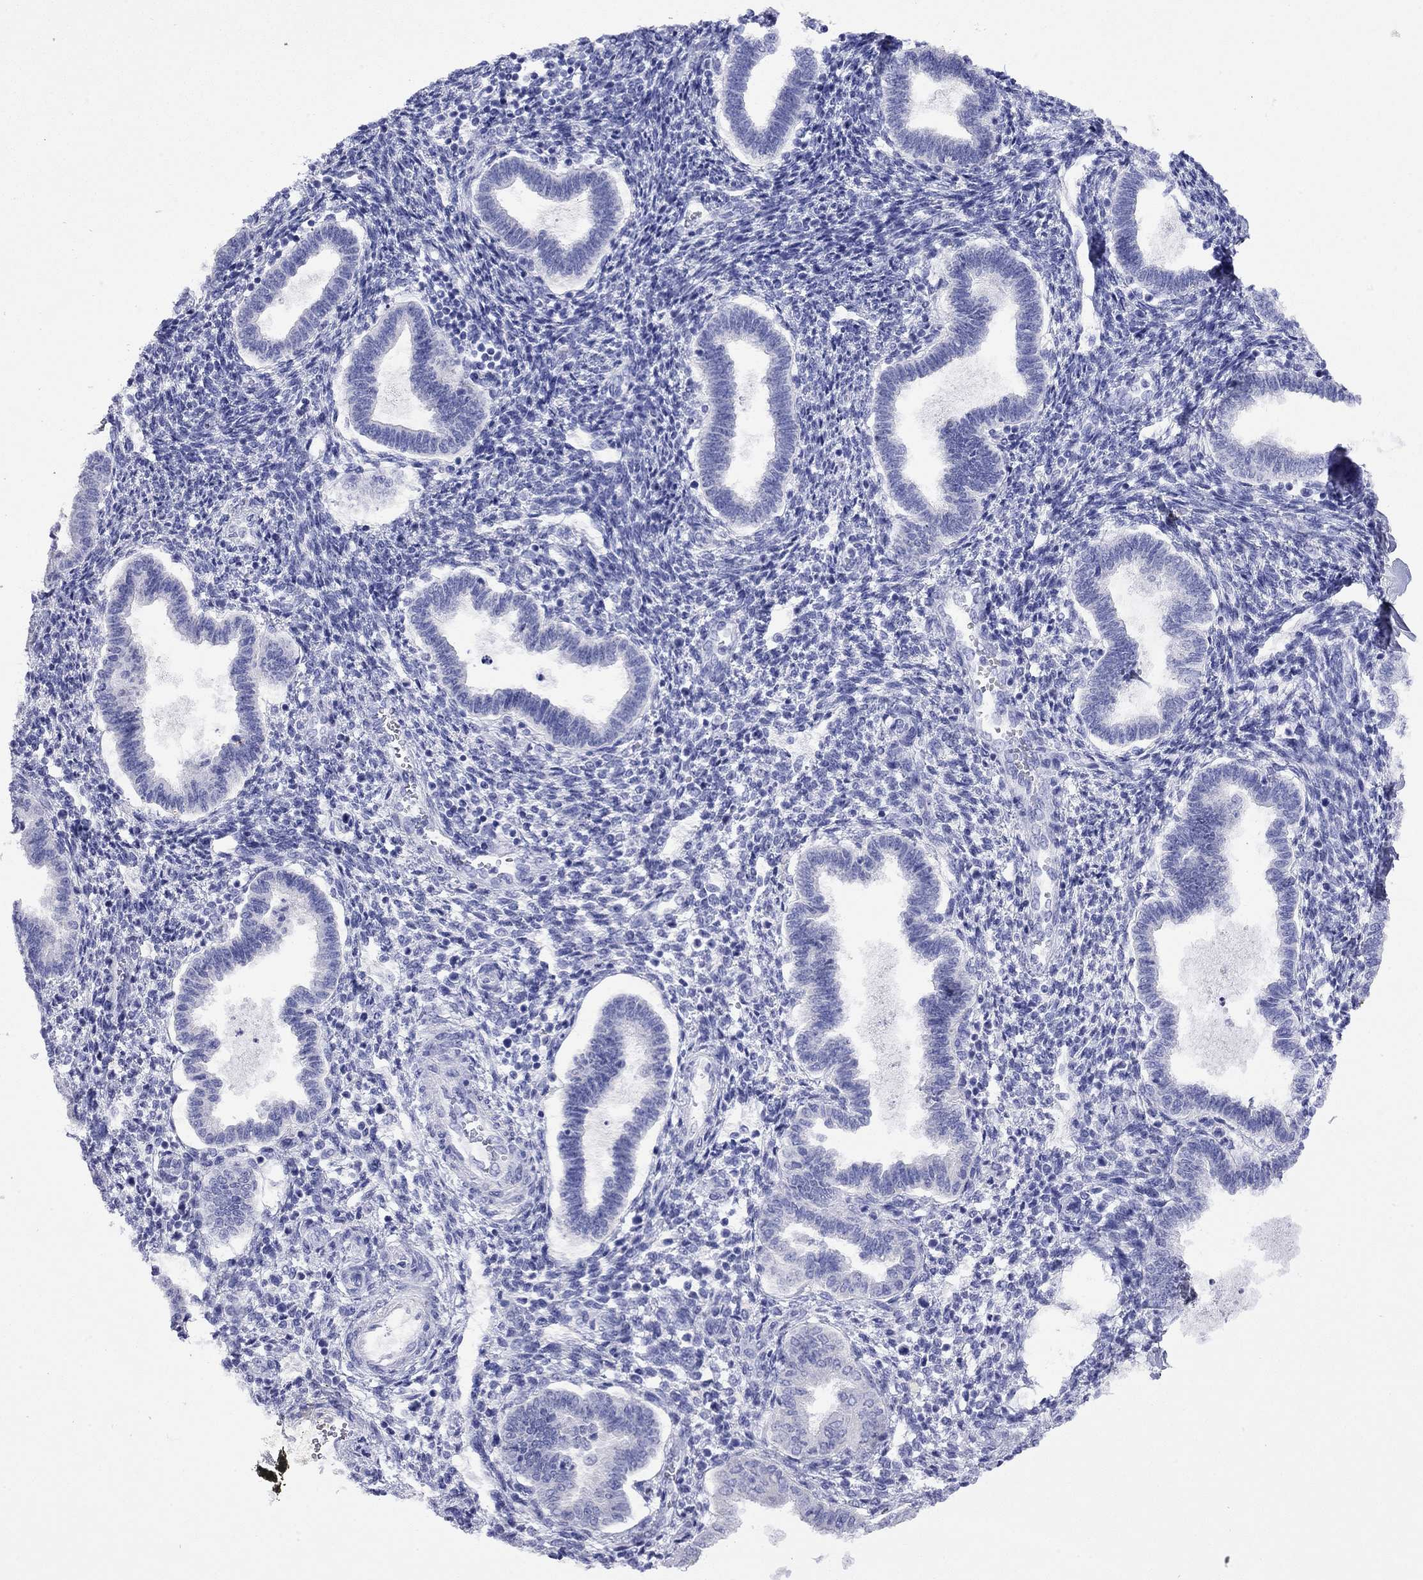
{"staining": {"intensity": "negative", "quantity": "none", "location": "none"}, "tissue": "endometrium", "cell_type": "Cells in endometrial stroma", "image_type": "normal", "snomed": [{"axis": "morphology", "description": "Normal tissue, NOS"}, {"axis": "topography", "description": "Endometrium"}], "caption": "DAB immunohistochemical staining of normal endometrium demonstrates no significant expression in cells in endometrial stroma.", "gene": "FIGLA", "patient": {"sex": "female", "age": 24}}